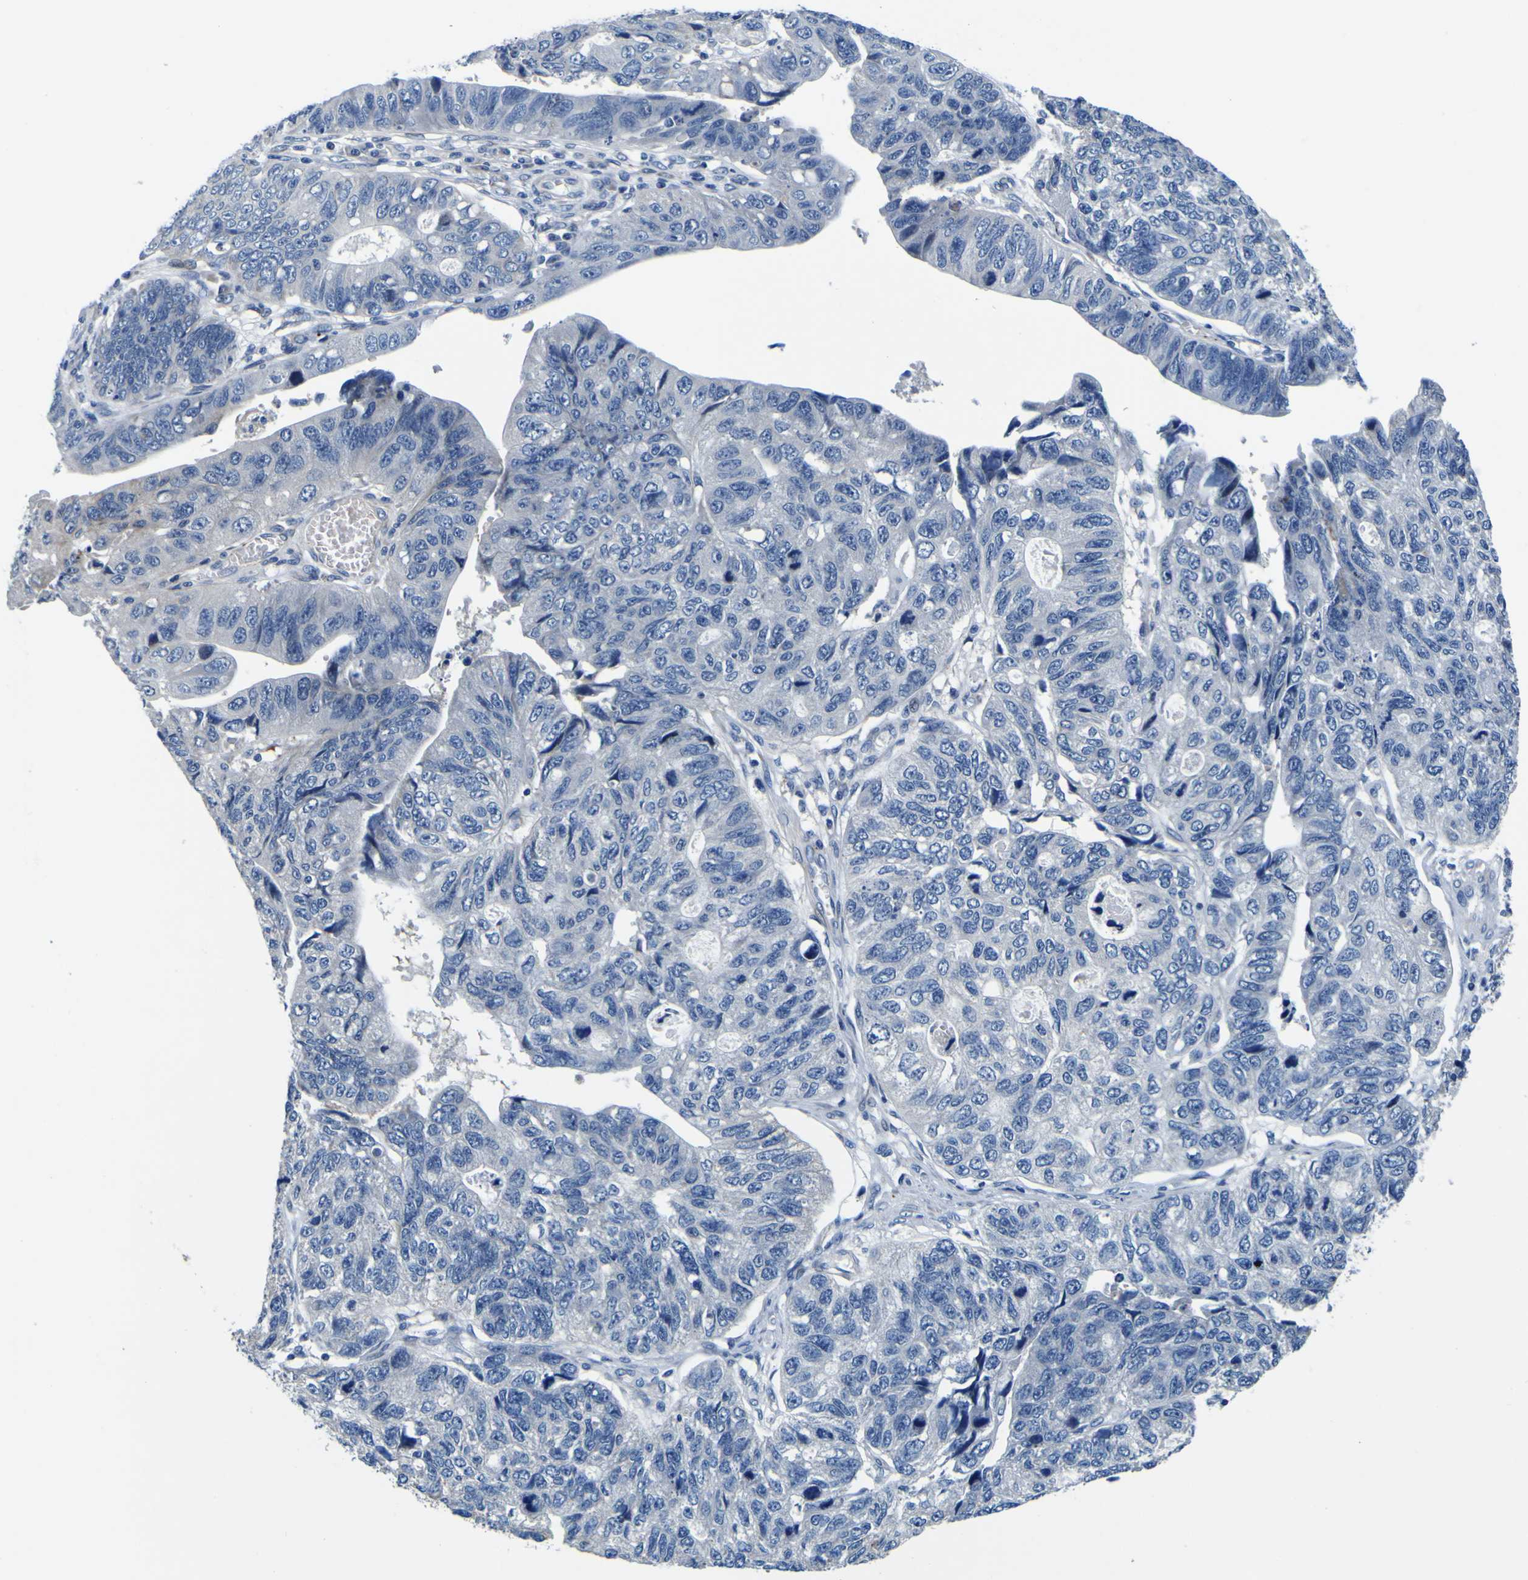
{"staining": {"intensity": "negative", "quantity": "none", "location": "none"}, "tissue": "stomach cancer", "cell_type": "Tumor cells", "image_type": "cancer", "snomed": [{"axis": "morphology", "description": "Adenocarcinoma, NOS"}, {"axis": "topography", "description": "Stomach"}], "caption": "Immunohistochemistry (IHC) histopathology image of stomach cancer stained for a protein (brown), which reveals no positivity in tumor cells.", "gene": "AGAP3", "patient": {"sex": "male", "age": 59}}